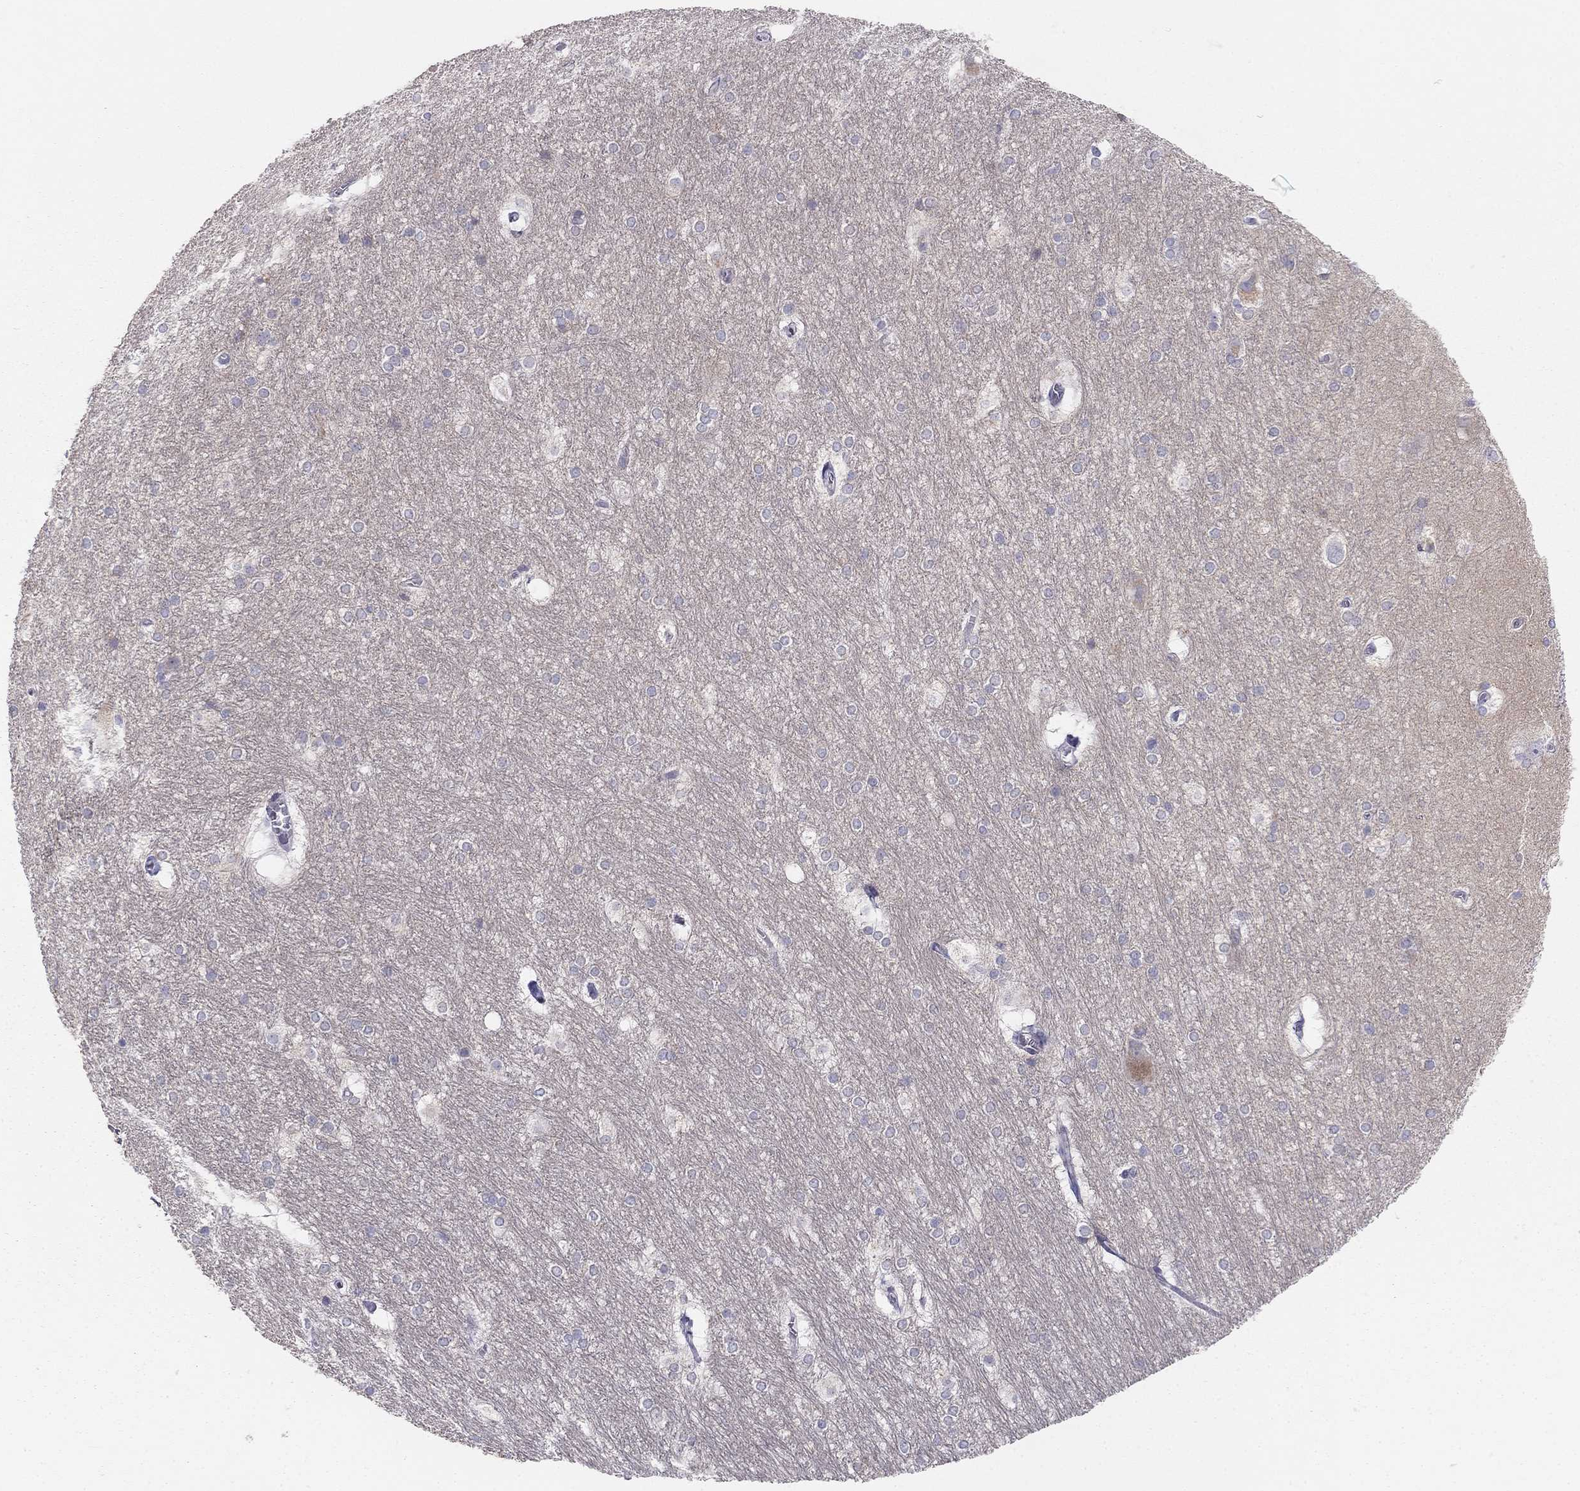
{"staining": {"intensity": "negative", "quantity": "none", "location": "none"}, "tissue": "hippocampus", "cell_type": "Glial cells", "image_type": "normal", "snomed": [{"axis": "morphology", "description": "Normal tissue, NOS"}, {"axis": "topography", "description": "Cerebral cortex"}, {"axis": "topography", "description": "Hippocampus"}], "caption": "This image is of benign hippocampus stained with IHC to label a protein in brown with the nuclei are counter-stained blue. There is no expression in glial cells.", "gene": "MGAT4C", "patient": {"sex": "female", "age": 19}}